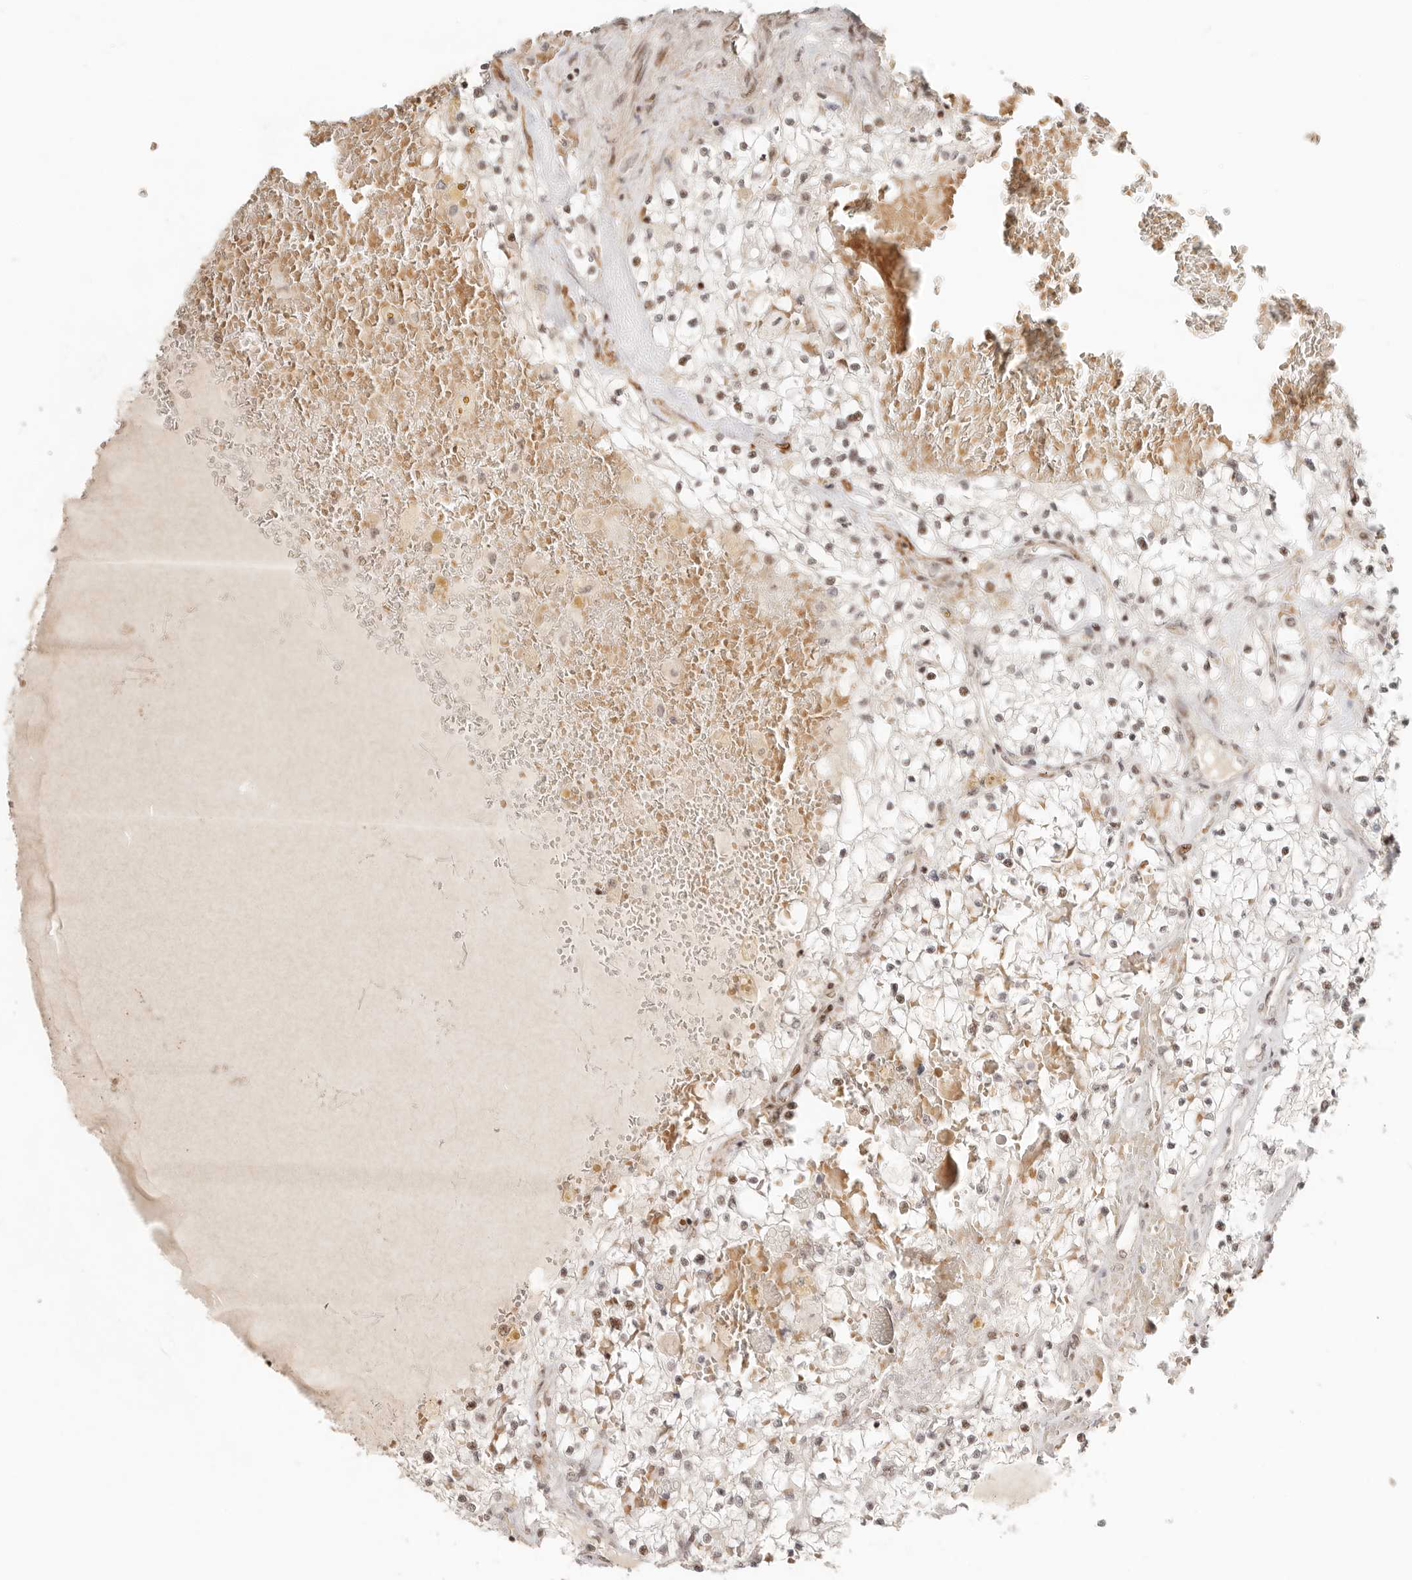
{"staining": {"intensity": "moderate", "quantity": ">75%", "location": "nuclear"}, "tissue": "renal cancer", "cell_type": "Tumor cells", "image_type": "cancer", "snomed": [{"axis": "morphology", "description": "Normal tissue, NOS"}, {"axis": "morphology", "description": "Adenocarcinoma, NOS"}, {"axis": "topography", "description": "Kidney"}], "caption": "Moderate nuclear protein staining is present in about >75% of tumor cells in renal cancer (adenocarcinoma).", "gene": "GABPA", "patient": {"sex": "male", "age": 68}}